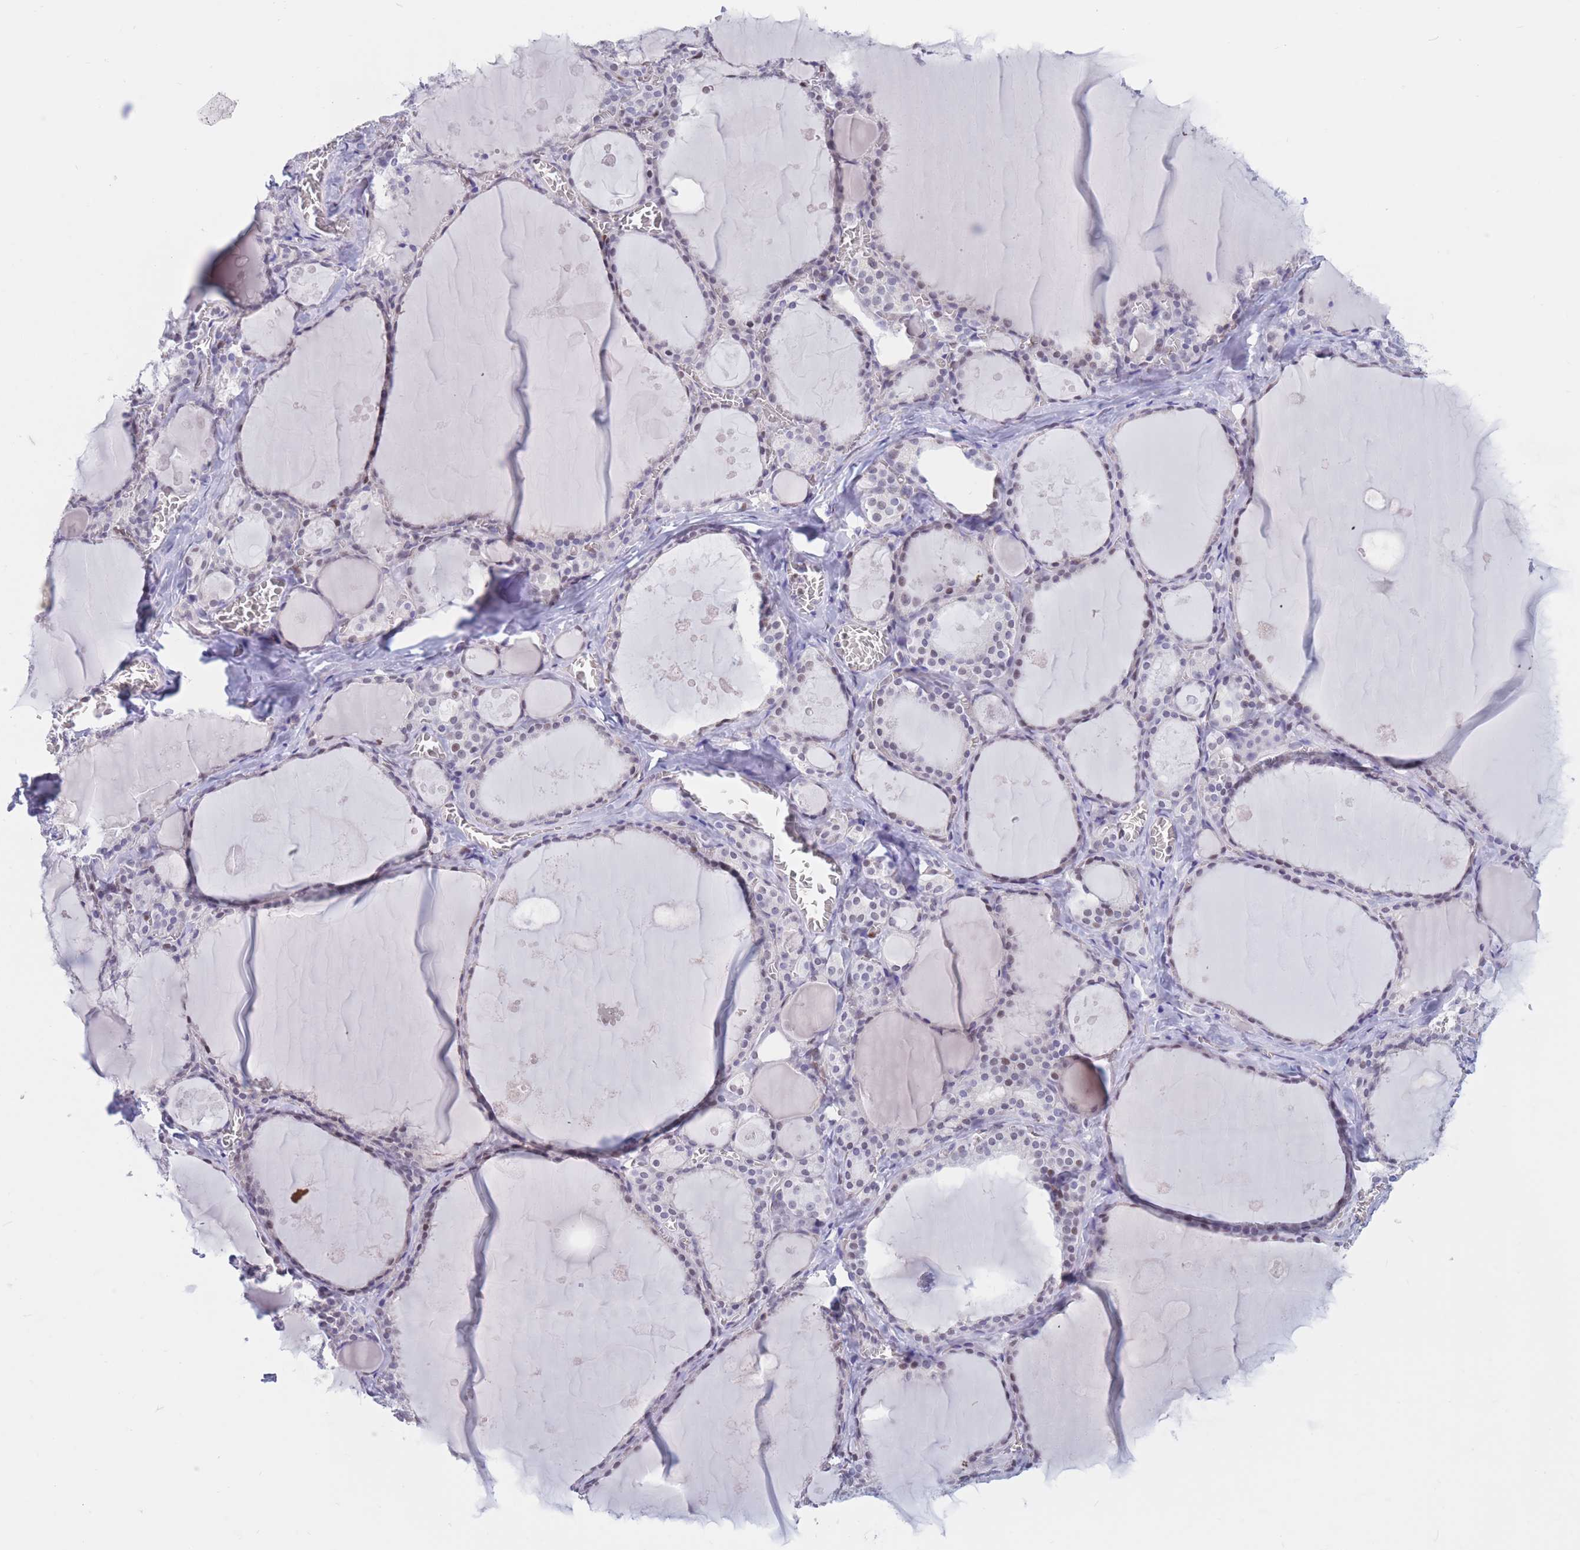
{"staining": {"intensity": "negative", "quantity": "none", "location": "none"}, "tissue": "thyroid gland", "cell_type": "Glandular cells", "image_type": "normal", "snomed": [{"axis": "morphology", "description": "Normal tissue, NOS"}, {"axis": "topography", "description": "Thyroid gland"}], "caption": "Glandular cells show no significant staining in unremarkable thyroid gland. Nuclei are stained in blue.", "gene": "NASP", "patient": {"sex": "male", "age": 56}}